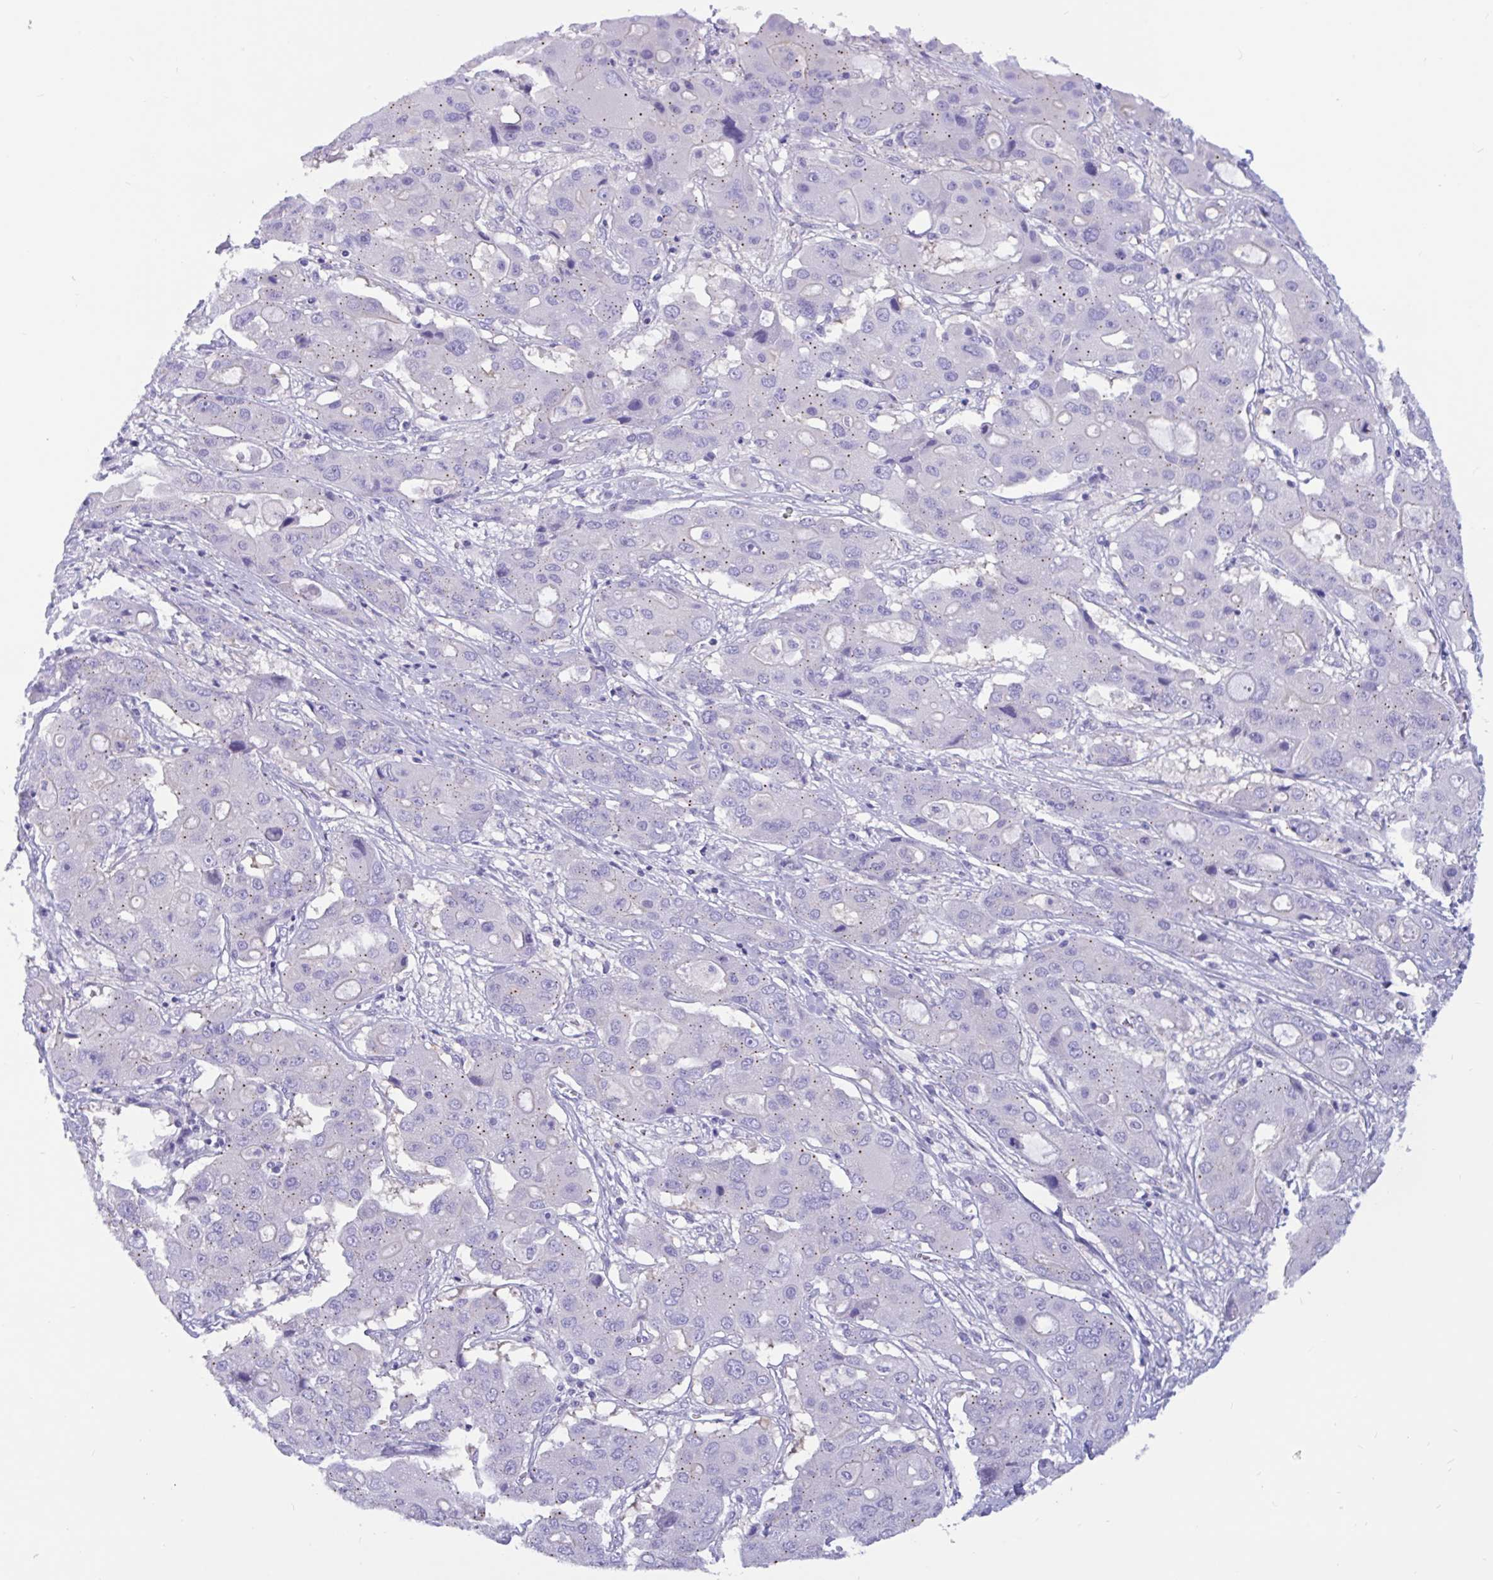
{"staining": {"intensity": "moderate", "quantity": "<25%", "location": "cytoplasmic/membranous"}, "tissue": "liver cancer", "cell_type": "Tumor cells", "image_type": "cancer", "snomed": [{"axis": "morphology", "description": "Cholangiocarcinoma"}, {"axis": "topography", "description": "Liver"}], "caption": "Liver cancer stained for a protein reveals moderate cytoplasmic/membranous positivity in tumor cells. (DAB IHC, brown staining for protein, blue staining for nuclei).", "gene": "RNASE3", "patient": {"sex": "male", "age": 67}}